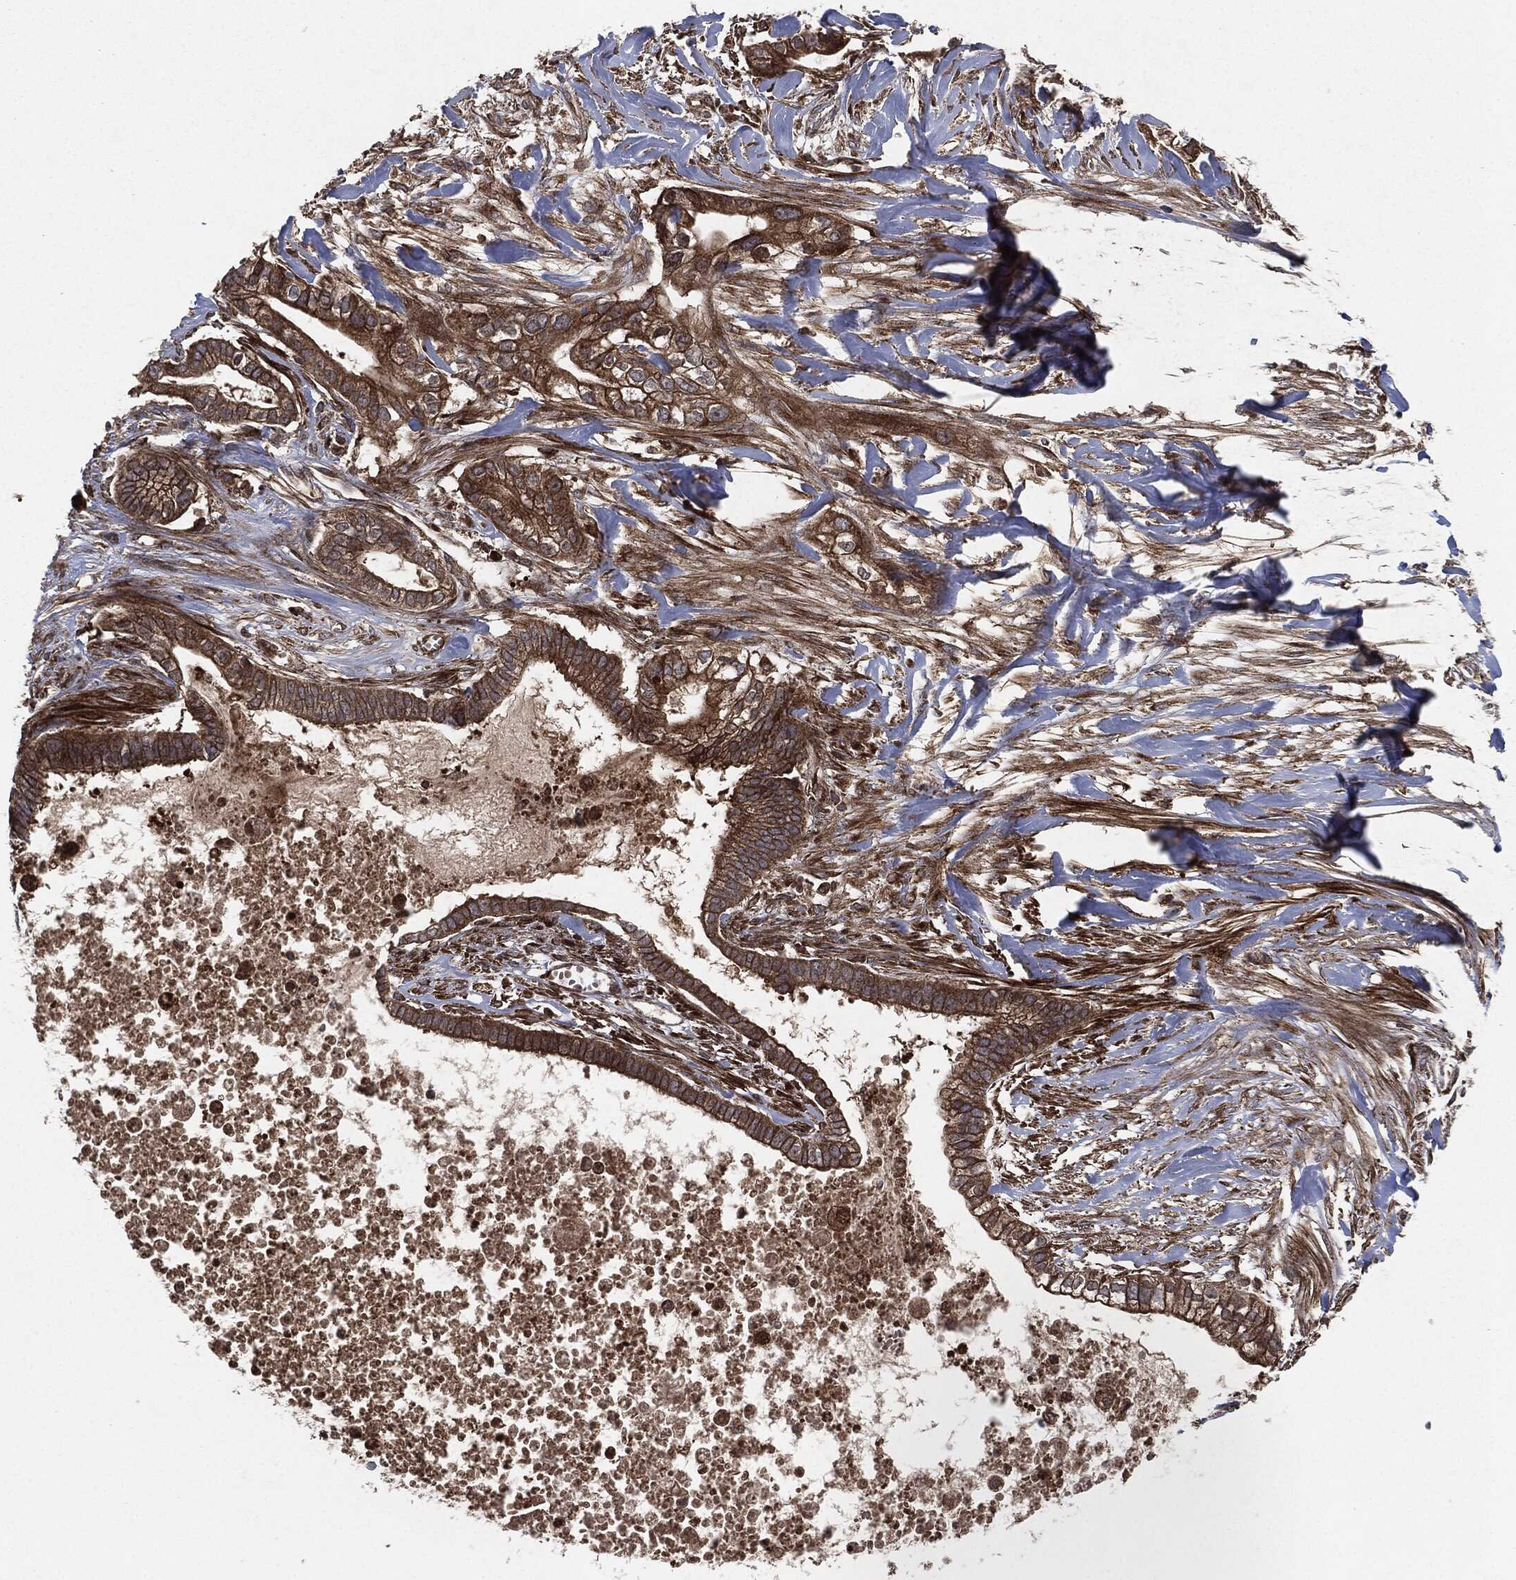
{"staining": {"intensity": "strong", "quantity": ">75%", "location": "cytoplasmic/membranous"}, "tissue": "pancreatic cancer", "cell_type": "Tumor cells", "image_type": "cancer", "snomed": [{"axis": "morphology", "description": "Adenocarcinoma, NOS"}, {"axis": "topography", "description": "Pancreas"}], "caption": "Immunohistochemical staining of human pancreatic cancer (adenocarcinoma) demonstrates strong cytoplasmic/membranous protein positivity in about >75% of tumor cells.", "gene": "RAF1", "patient": {"sex": "male", "age": 61}}